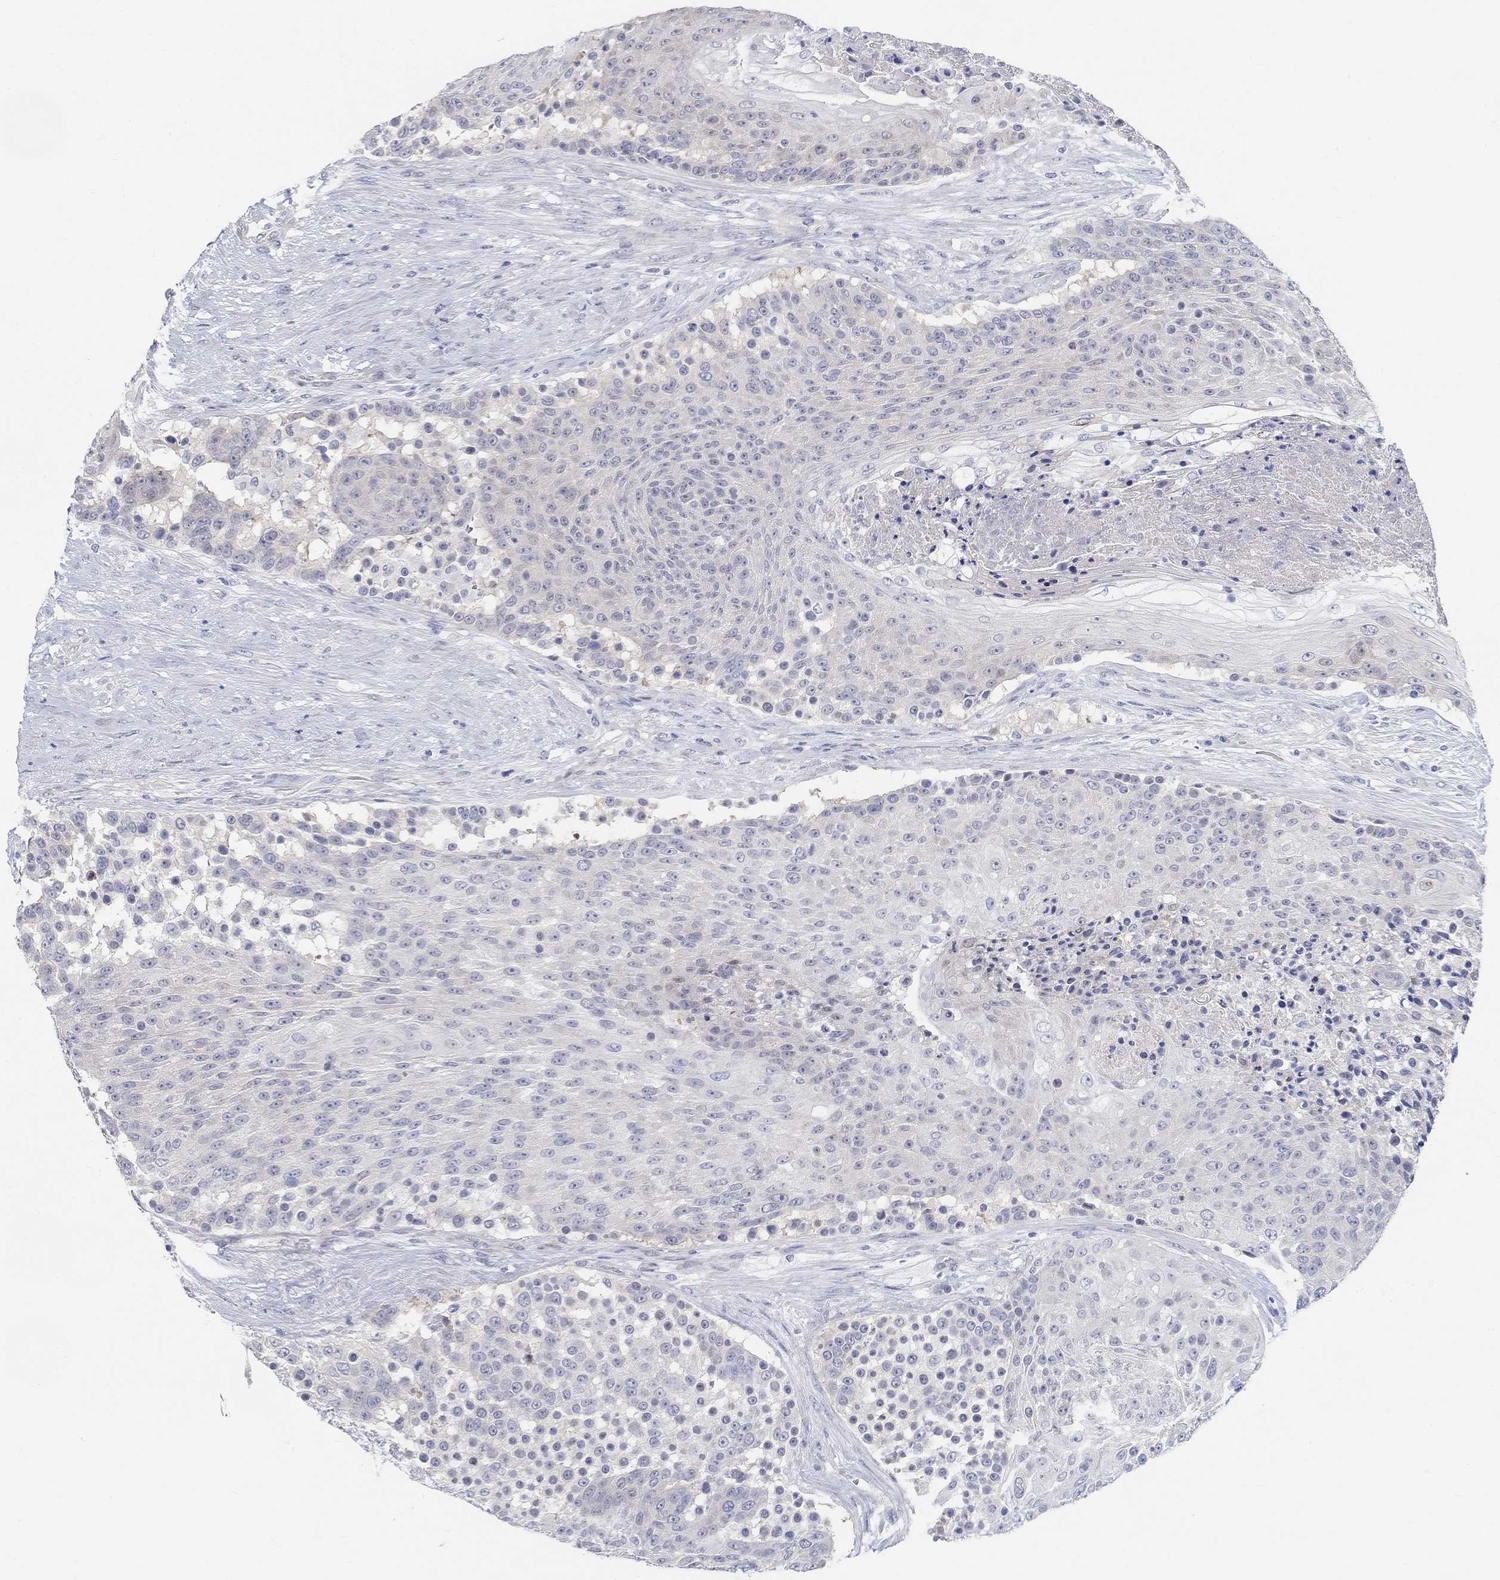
{"staining": {"intensity": "negative", "quantity": "none", "location": "none"}, "tissue": "urothelial cancer", "cell_type": "Tumor cells", "image_type": "cancer", "snomed": [{"axis": "morphology", "description": "Urothelial carcinoma, High grade"}, {"axis": "topography", "description": "Urinary bladder"}], "caption": "High magnification brightfield microscopy of urothelial carcinoma (high-grade) stained with DAB (3,3'-diaminobenzidine) (brown) and counterstained with hematoxylin (blue): tumor cells show no significant positivity.", "gene": "SNTG2", "patient": {"sex": "female", "age": 63}}